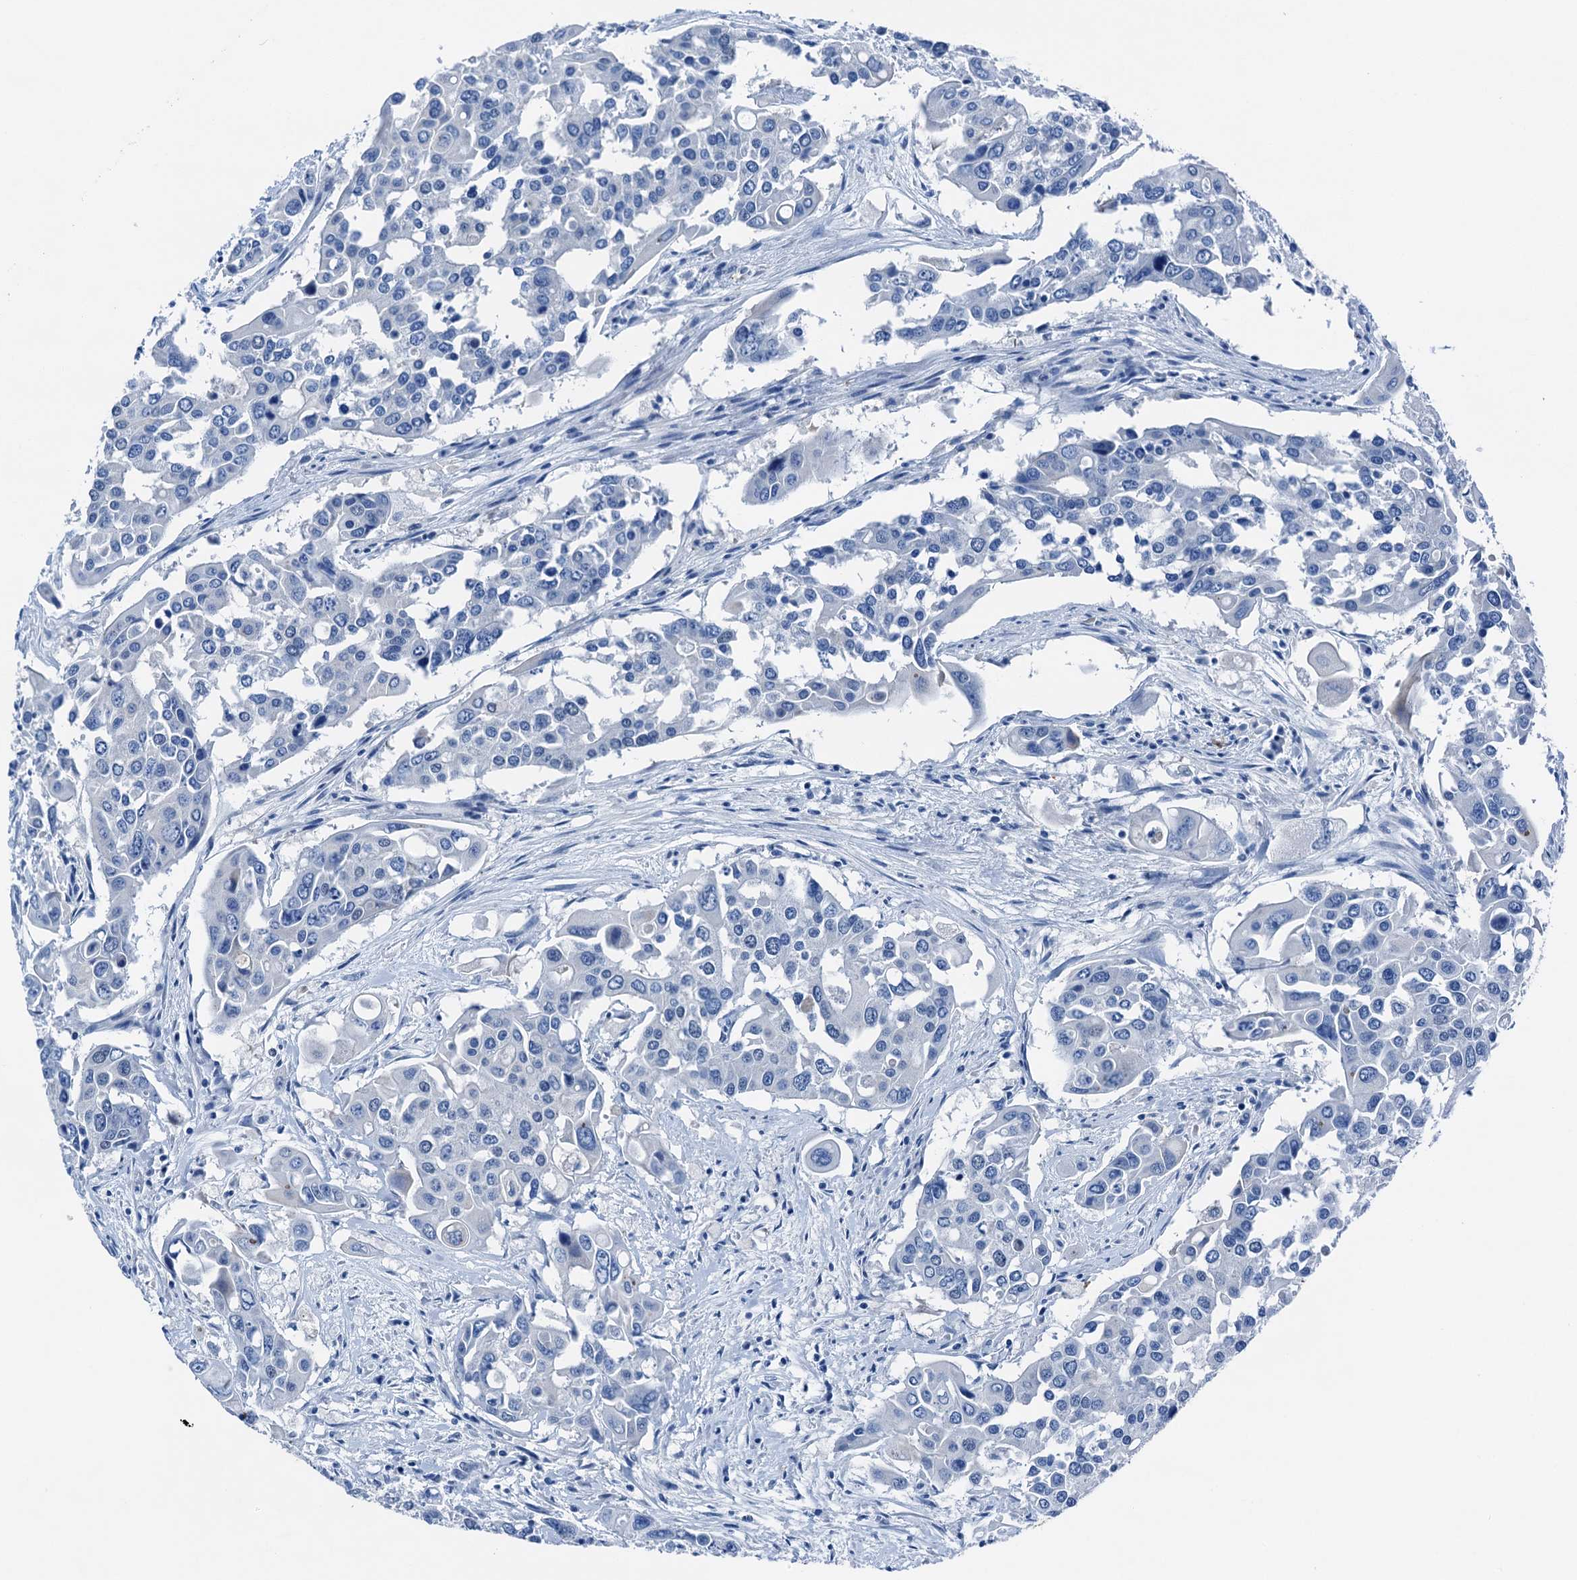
{"staining": {"intensity": "negative", "quantity": "none", "location": "none"}, "tissue": "colorectal cancer", "cell_type": "Tumor cells", "image_type": "cancer", "snomed": [{"axis": "morphology", "description": "Adenocarcinoma, NOS"}, {"axis": "topography", "description": "Colon"}], "caption": "Tumor cells are negative for protein expression in human colorectal adenocarcinoma.", "gene": "CBLN3", "patient": {"sex": "male", "age": 77}}